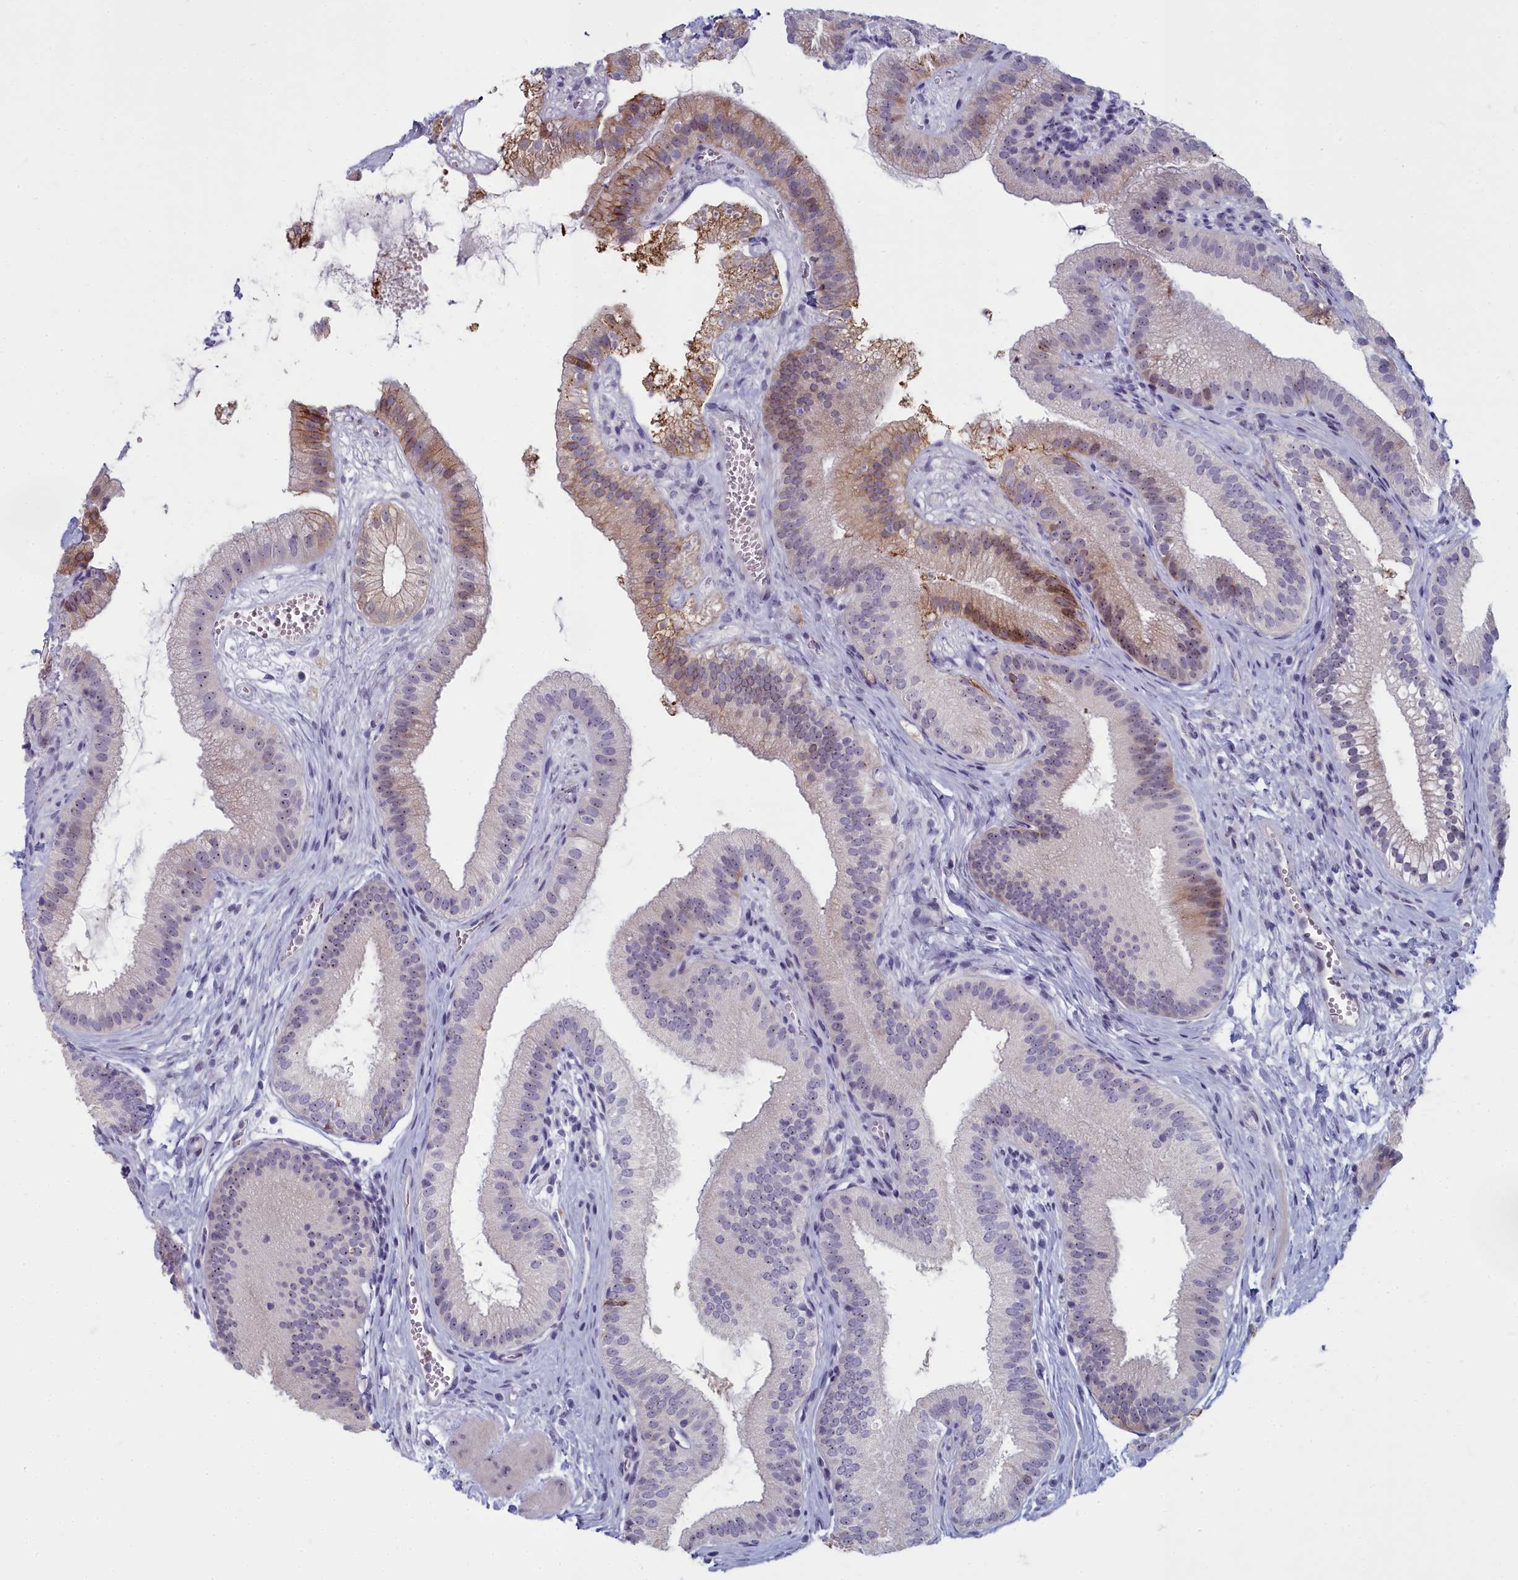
{"staining": {"intensity": "moderate", "quantity": "25%-75%", "location": "cytoplasmic/membranous,nuclear"}, "tissue": "gallbladder", "cell_type": "Glandular cells", "image_type": "normal", "snomed": [{"axis": "morphology", "description": "Normal tissue, NOS"}, {"axis": "topography", "description": "Gallbladder"}], "caption": "An immunohistochemistry micrograph of benign tissue is shown. Protein staining in brown highlights moderate cytoplasmic/membranous,nuclear positivity in gallbladder within glandular cells.", "gene": "INSYN2A", "patient": {"sex": "female", "age": 54}}